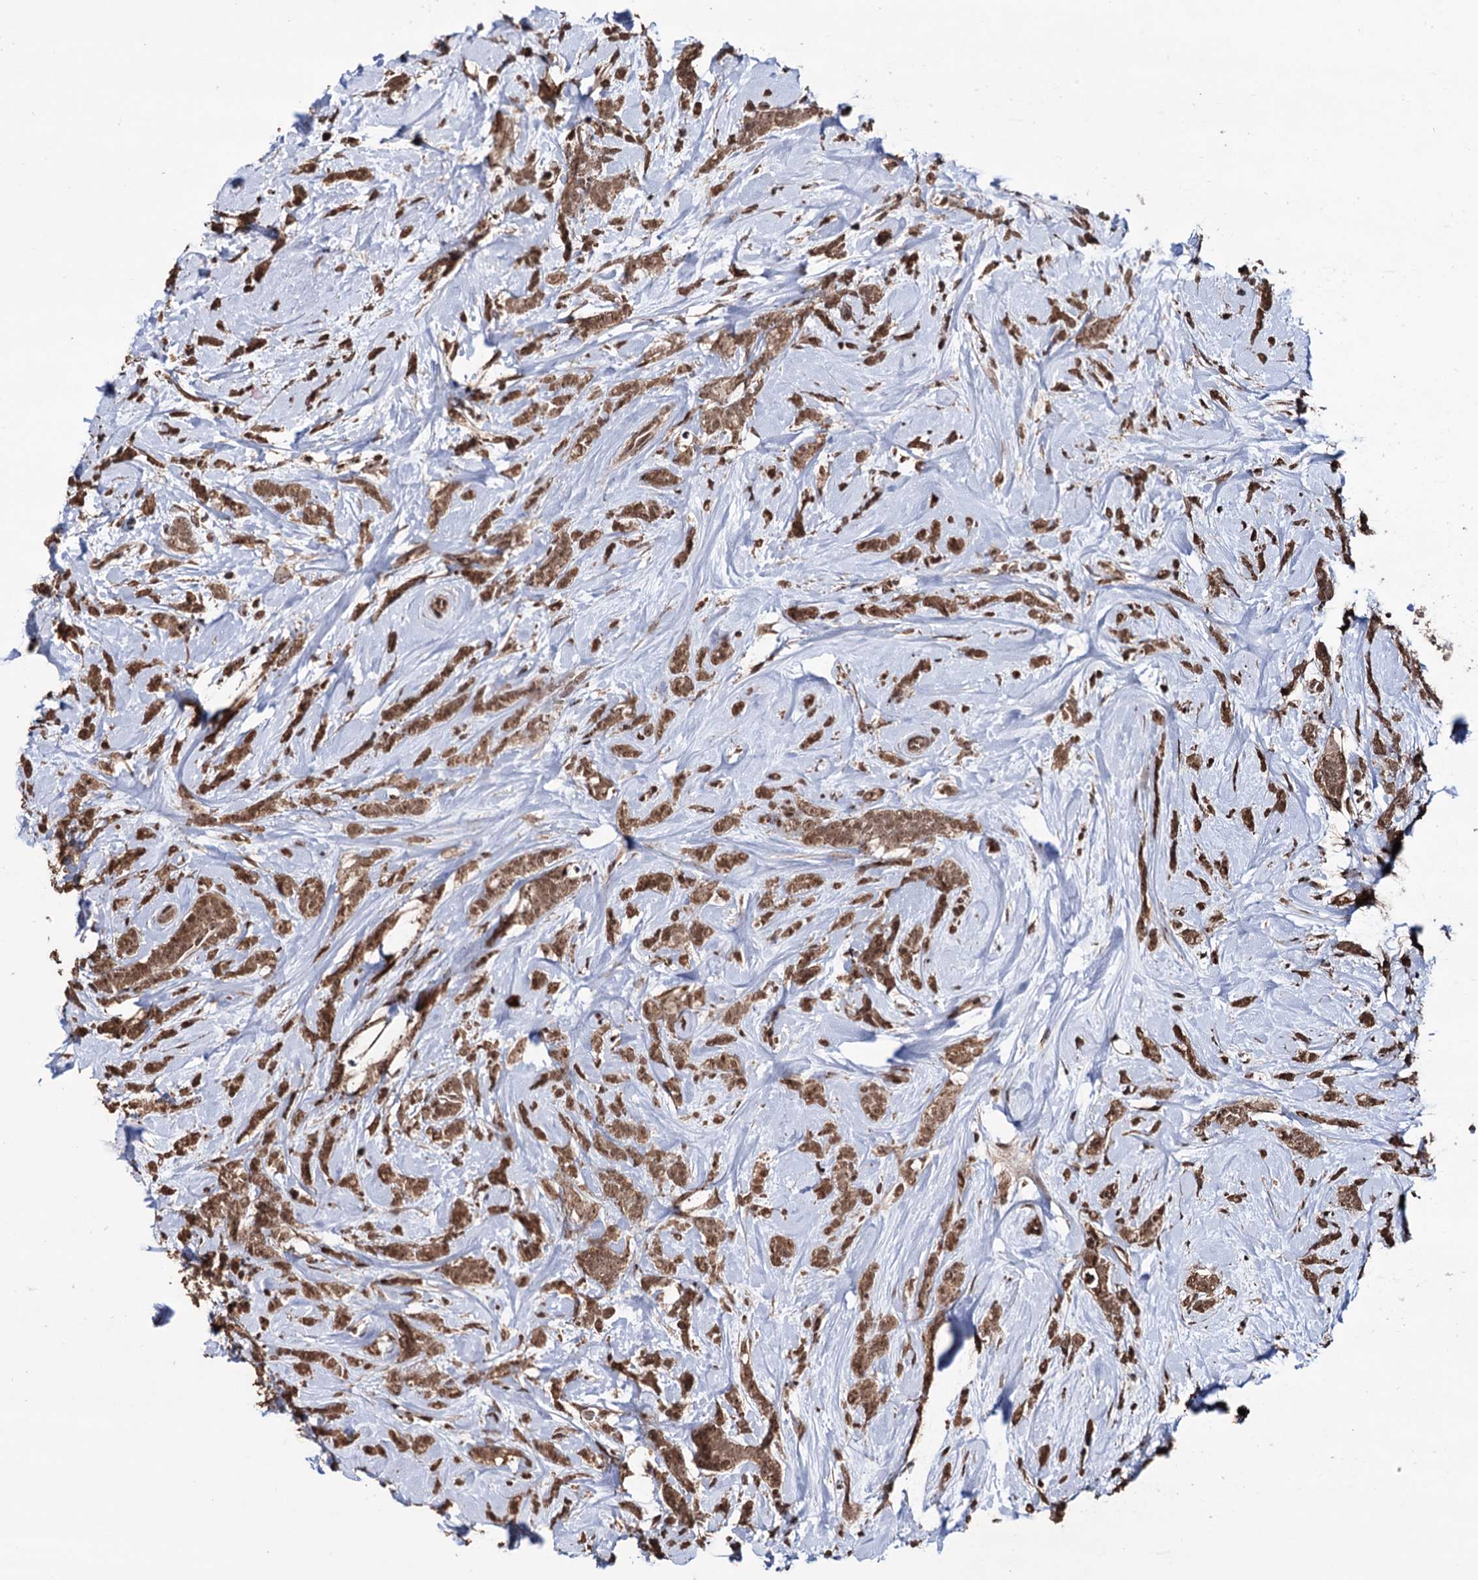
{"staining": {"intensity": "moderate", "quantity": ">75%", "location": "cytoplasmic/membranous,nuclear"}, "tissue": "breast cancer", "cell_type": "Tumor cells", "image_type": "cancer", "snomed": [{"axis": "morphology", "description": "Lobular carcinoma"}, {"axis": "topography", "description": "Breast"}], "caption": "A brown stain highlights moderate cytoplasmic/membranous and nuclear staining of a protein in lobular carcinoma (breast) tumor cells. (IHC, brightfield microscopy, high magnification).", "gene": "KLF5", "patient": {"sex": "female", "age": 58}}